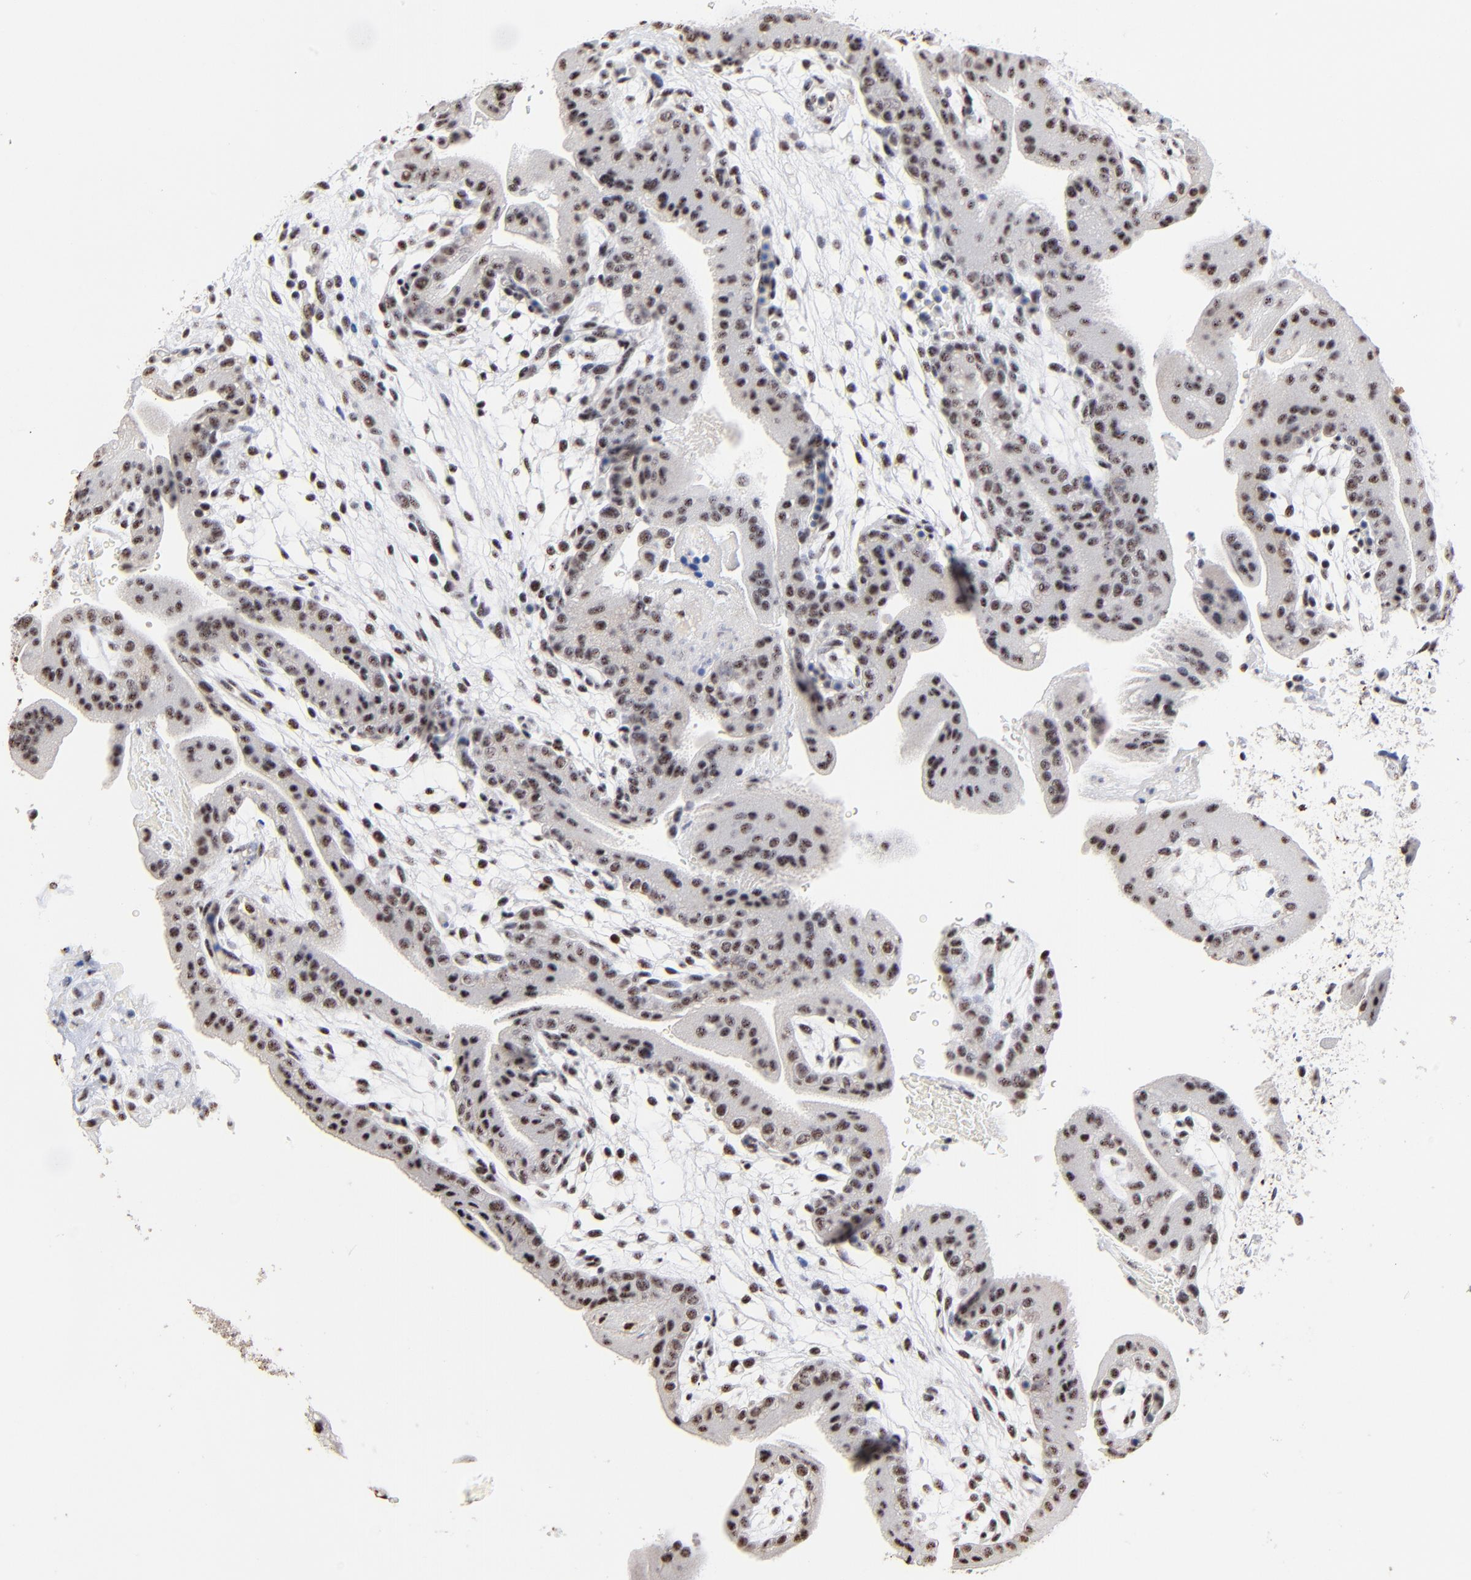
{"staining": {"intensity": "moderate", "quantity": "25%-75%", "location": "nuclear"}, "tissue": "placenta", "cell_type": "Trophoblastic cells", "image_type": "normal", "snomed": [{"axis": "morphology", "description": "Normal tissue, NOS"}, {"axis": "topography", "description": "Placenta"}], "caption": "The image reveals a brown stain indicating the presence of a protein in the nuclear of trophoblastic cells in placenta. (DAB (3,3'-diaminobenzidine) IHC, brown staining for protein, blue staining for nuclei).", "gene": "MBD4", "patient": {"sex": "female", "age": 19}}